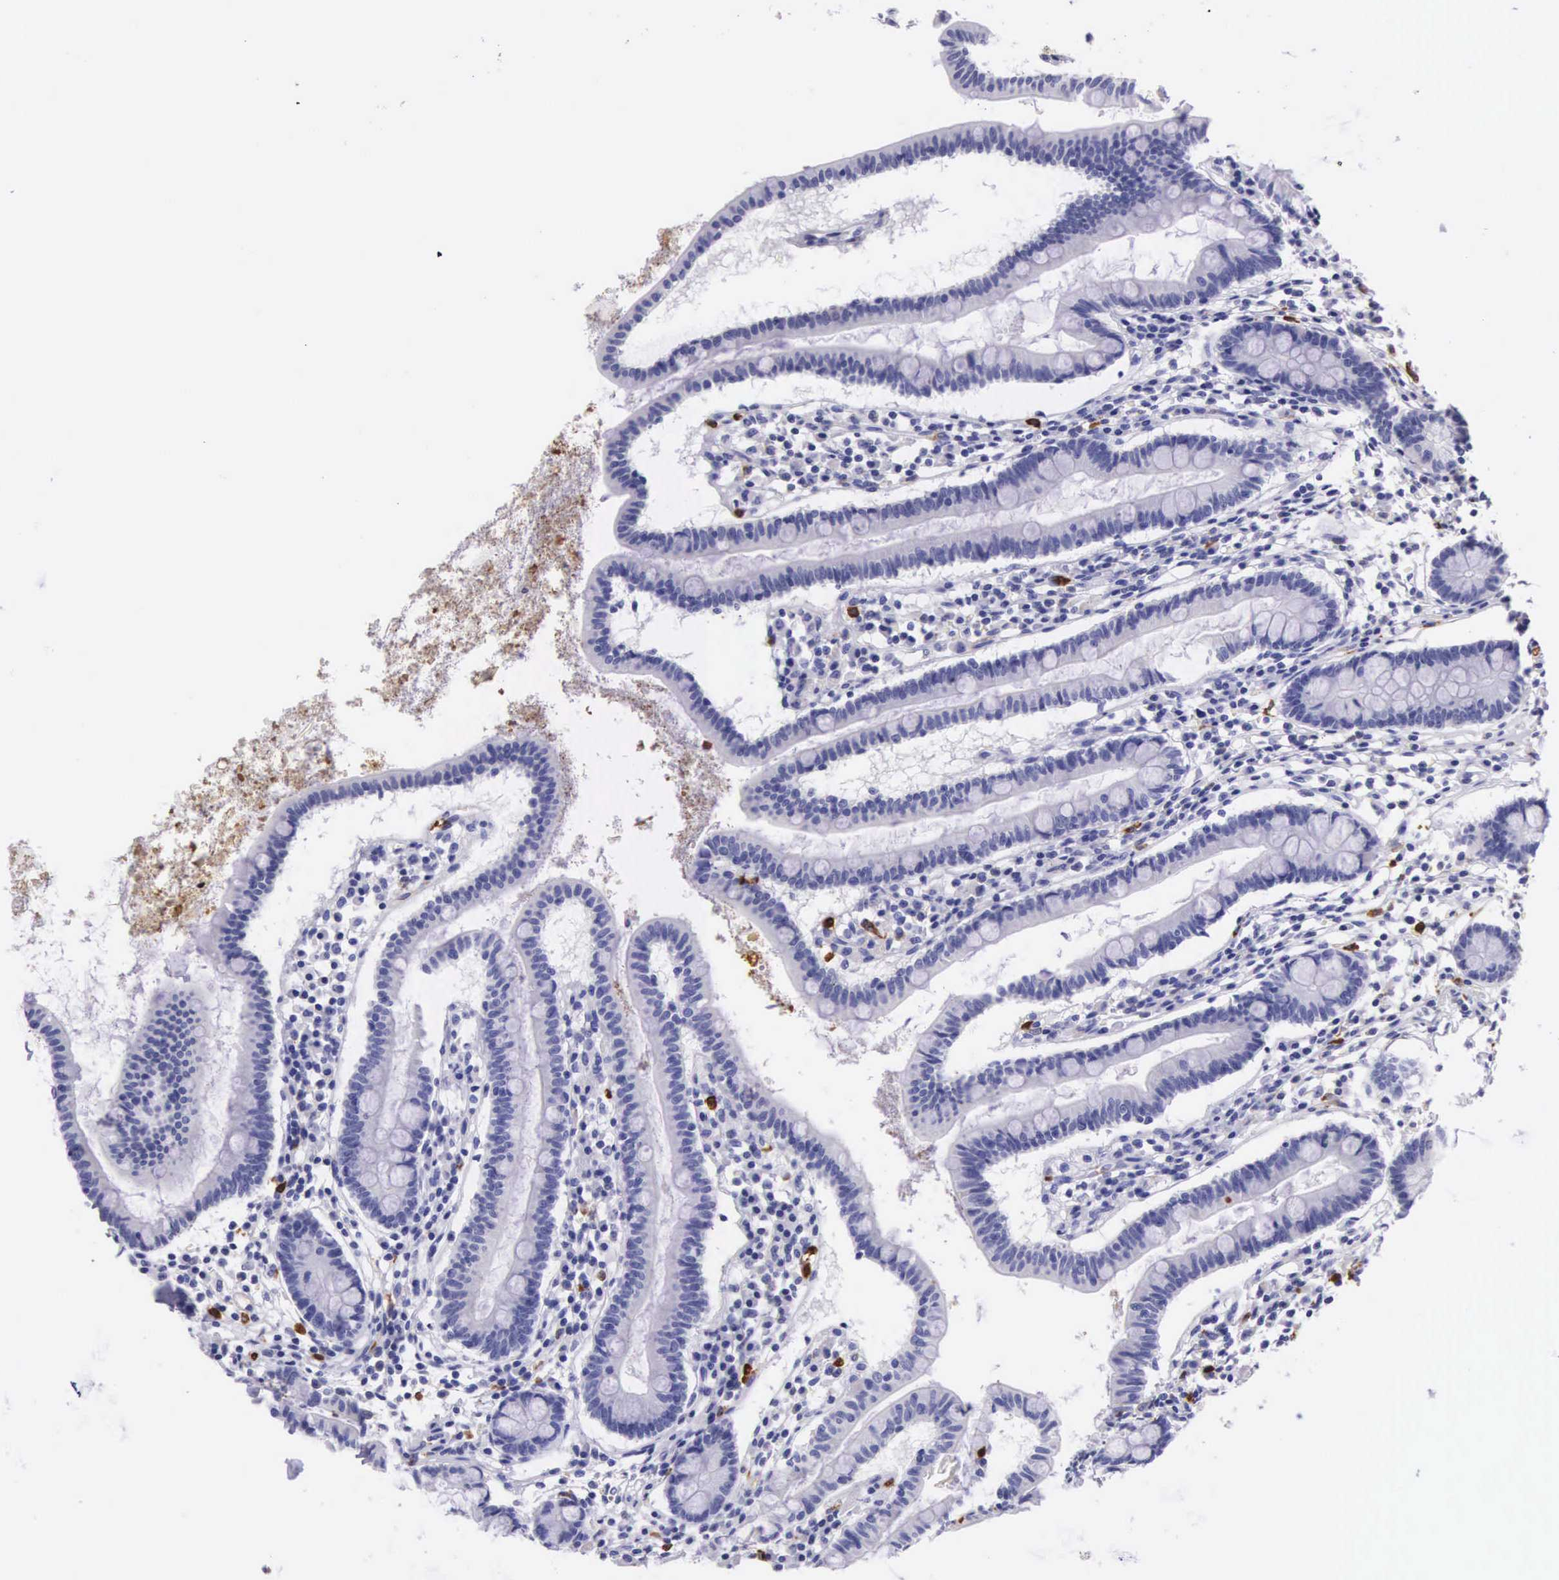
{"staining": {"intensity": "negative", "quantity": "none", "location": "none"}, "tissue": "small intestine", "cell_type": "Glandular cells", "image_type": "normal", "snomed": [{"axis": "morphology", "description": "Normal tissue, NOS"}, {"axis": "topography", "description": "Small intestine"}], "caption": "Immunohistochemistry of unremarkable human small intestine displays no positivity in glandular cells.", "gene": "FCN1", "patient": {"sex": "female", "age": 37}}